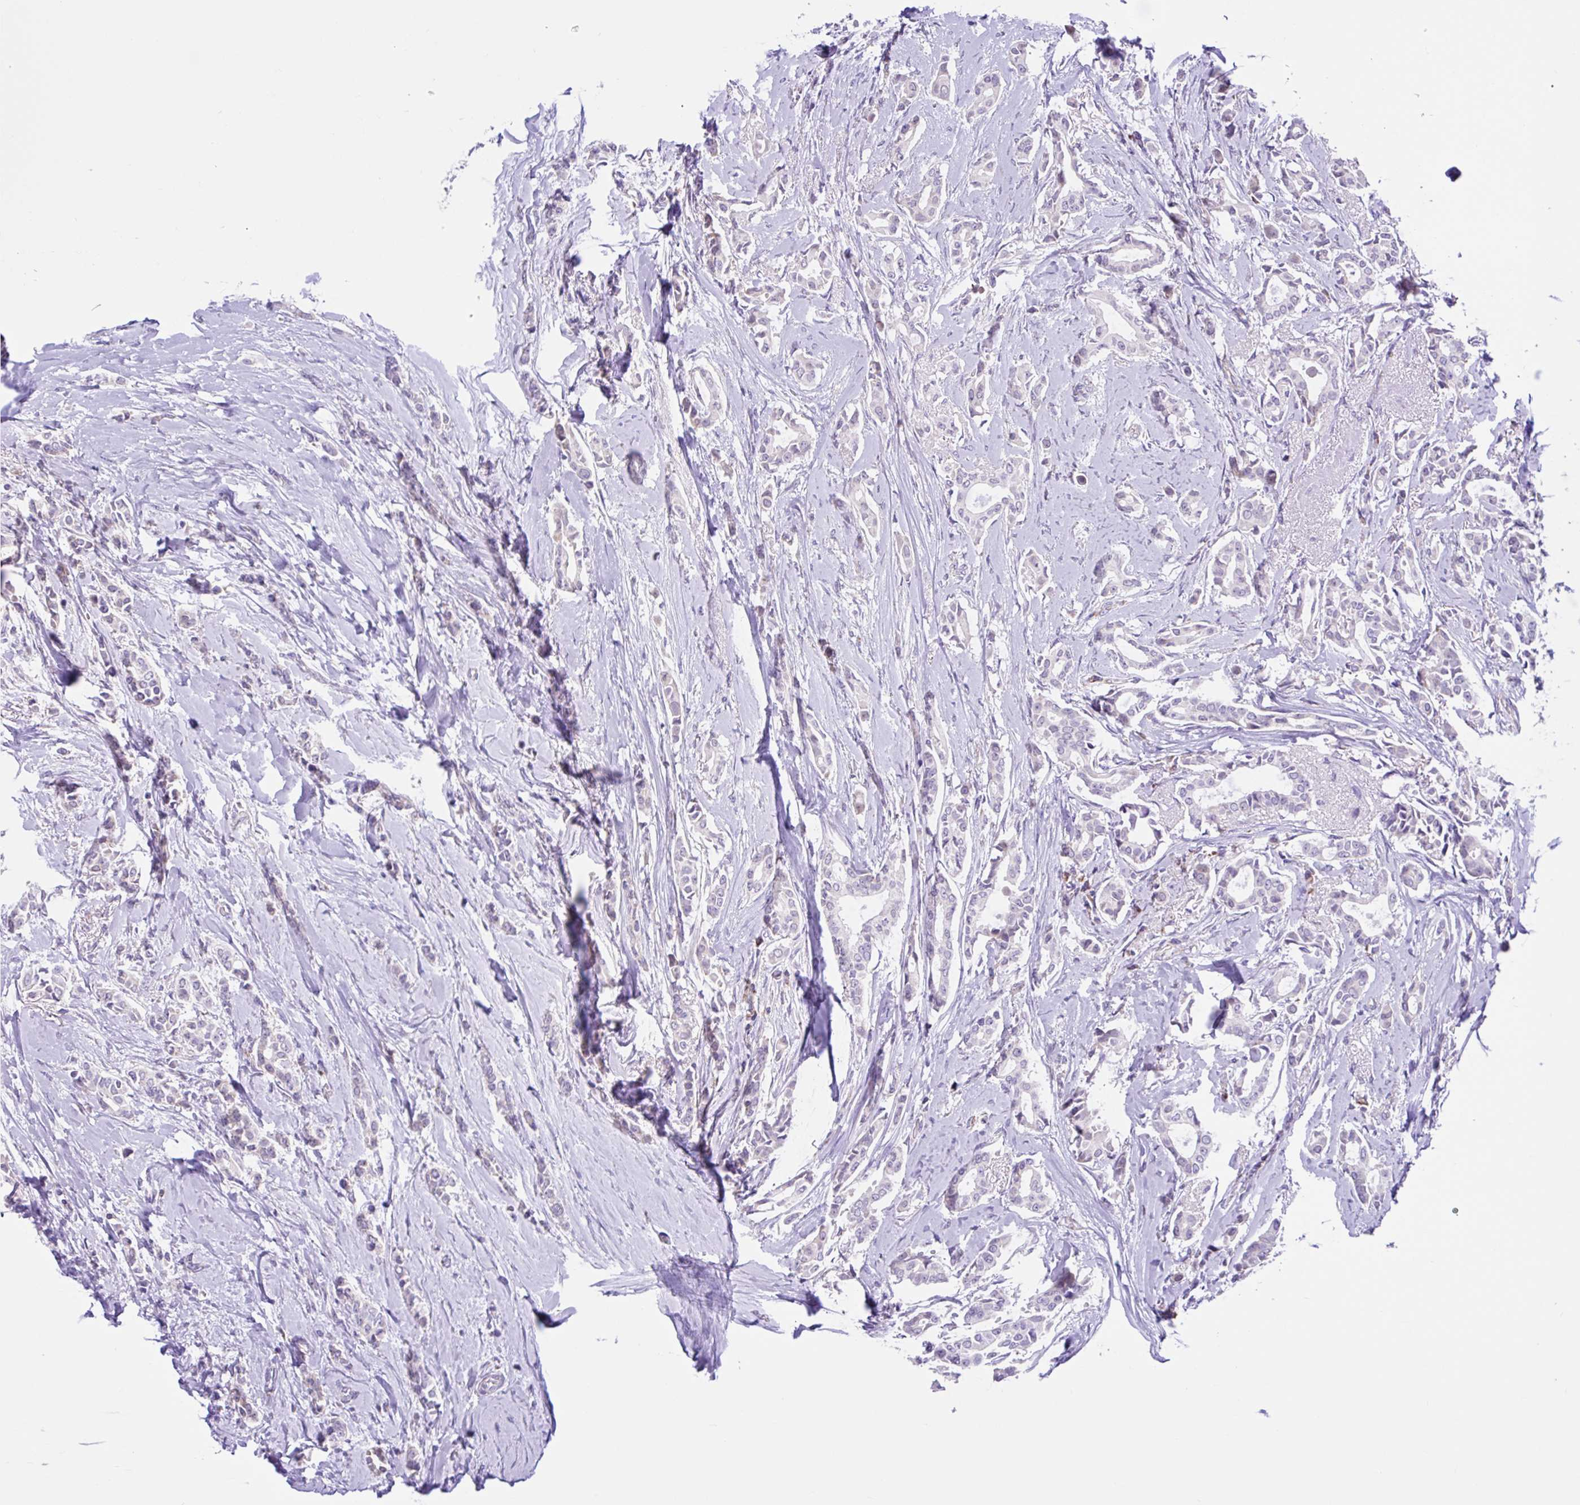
{"staining": {"intensity": "negative", "quantity": "none", "location": "none"}, "tissue": "breast cancer", "cell_type": "Tumor cells", "image_type": "cancer", "snomed": [{"axis": "morphology", "description": "Duct carcinoma"}, {"axis": "topography", "description": "Breast"}], "caption": "Immunohistochemistry (IHC) histopathology image of human breast cancer stained for a protein (brown), which shows no positivity in tumor cells. (Brightfield microscopy of DAB (3,3'-diaminobenzidine) immunohistochemistry (IHC) at high magnification).", "gene": "NDUFS2", "patient": {"sex": "female", "age": 64}}